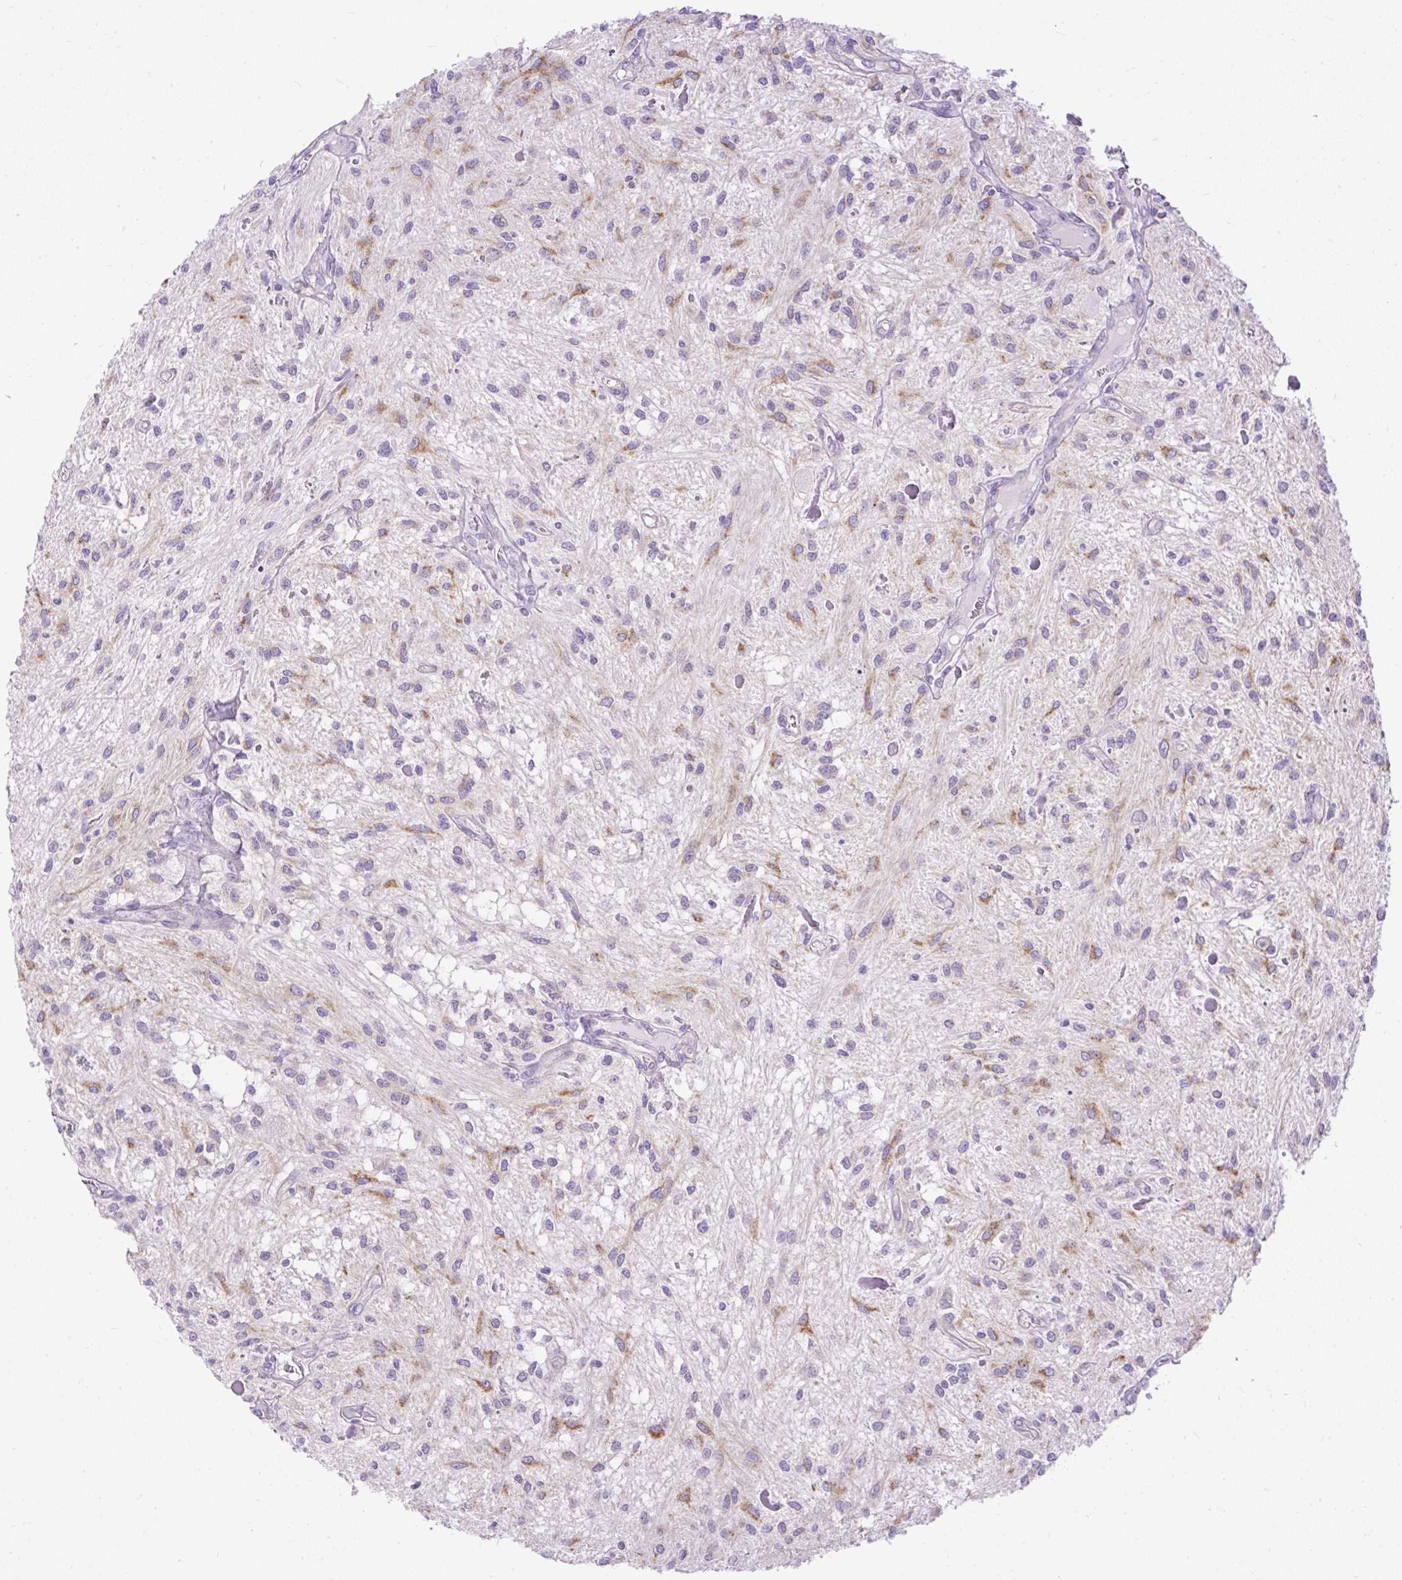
{"staining": {"intensity": "moderate", "quantity": "25%-75%", "location": "cytoplasmic/membranous"}, "tissue": "glioma", "cell_type": "Tumor cells", "image_type": "cancer", "snomed": [{"axis": "morphology", "description": "Glioma, malignant, Low grade"}, {"axis": "topography", "description": "Cerebellum"}], "caption": "Tumor cells demonstrate medium levels of moderate cytoplasmic/membranous positivity in about 25%-75% of cells in glioma.", "gene": "SYBU", "patient": {"sex": "female", "age": 14}}